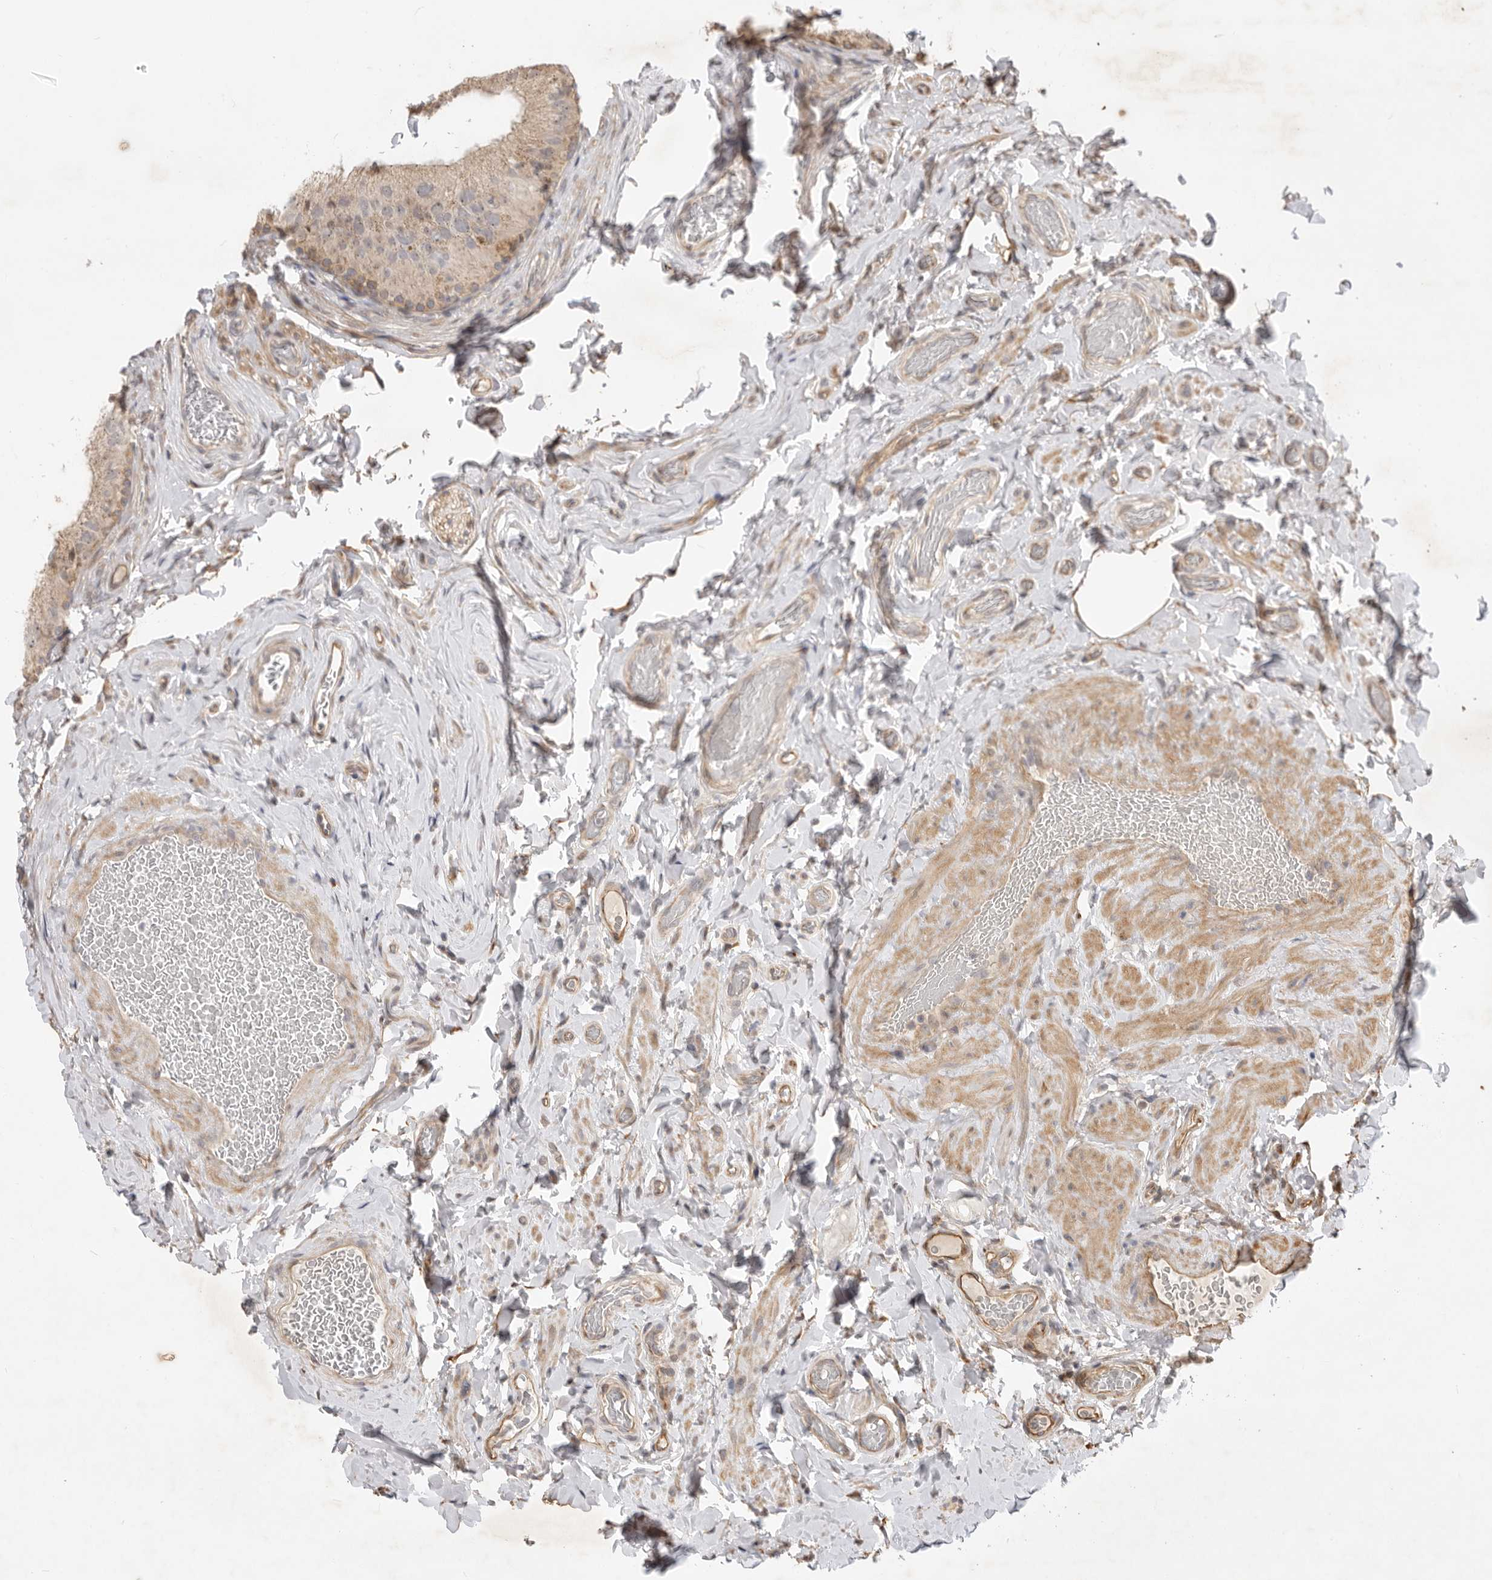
{"staining": {"intensity": "moderate", "quantity": ">75%", "location": "cytoplasmic/membranous"}, "tissue": "epididymis", "cell_type": "Glandular cells", "image_type": "normal", "snomed": [{"axis": "morphology", "description": "Normal tissue, NOS"}, {"axis": "topography", "description": "Vascular tissue"}, {"axis": "topography", "description": "Epididymis"}], "caption": "Protein staining reveals moderate cytoplasmic/membranous expression in approximately >75% of glandular cells in benign epididymis.", "gene": "DPH7", "patient": {"sex": "male", "age": 49}}